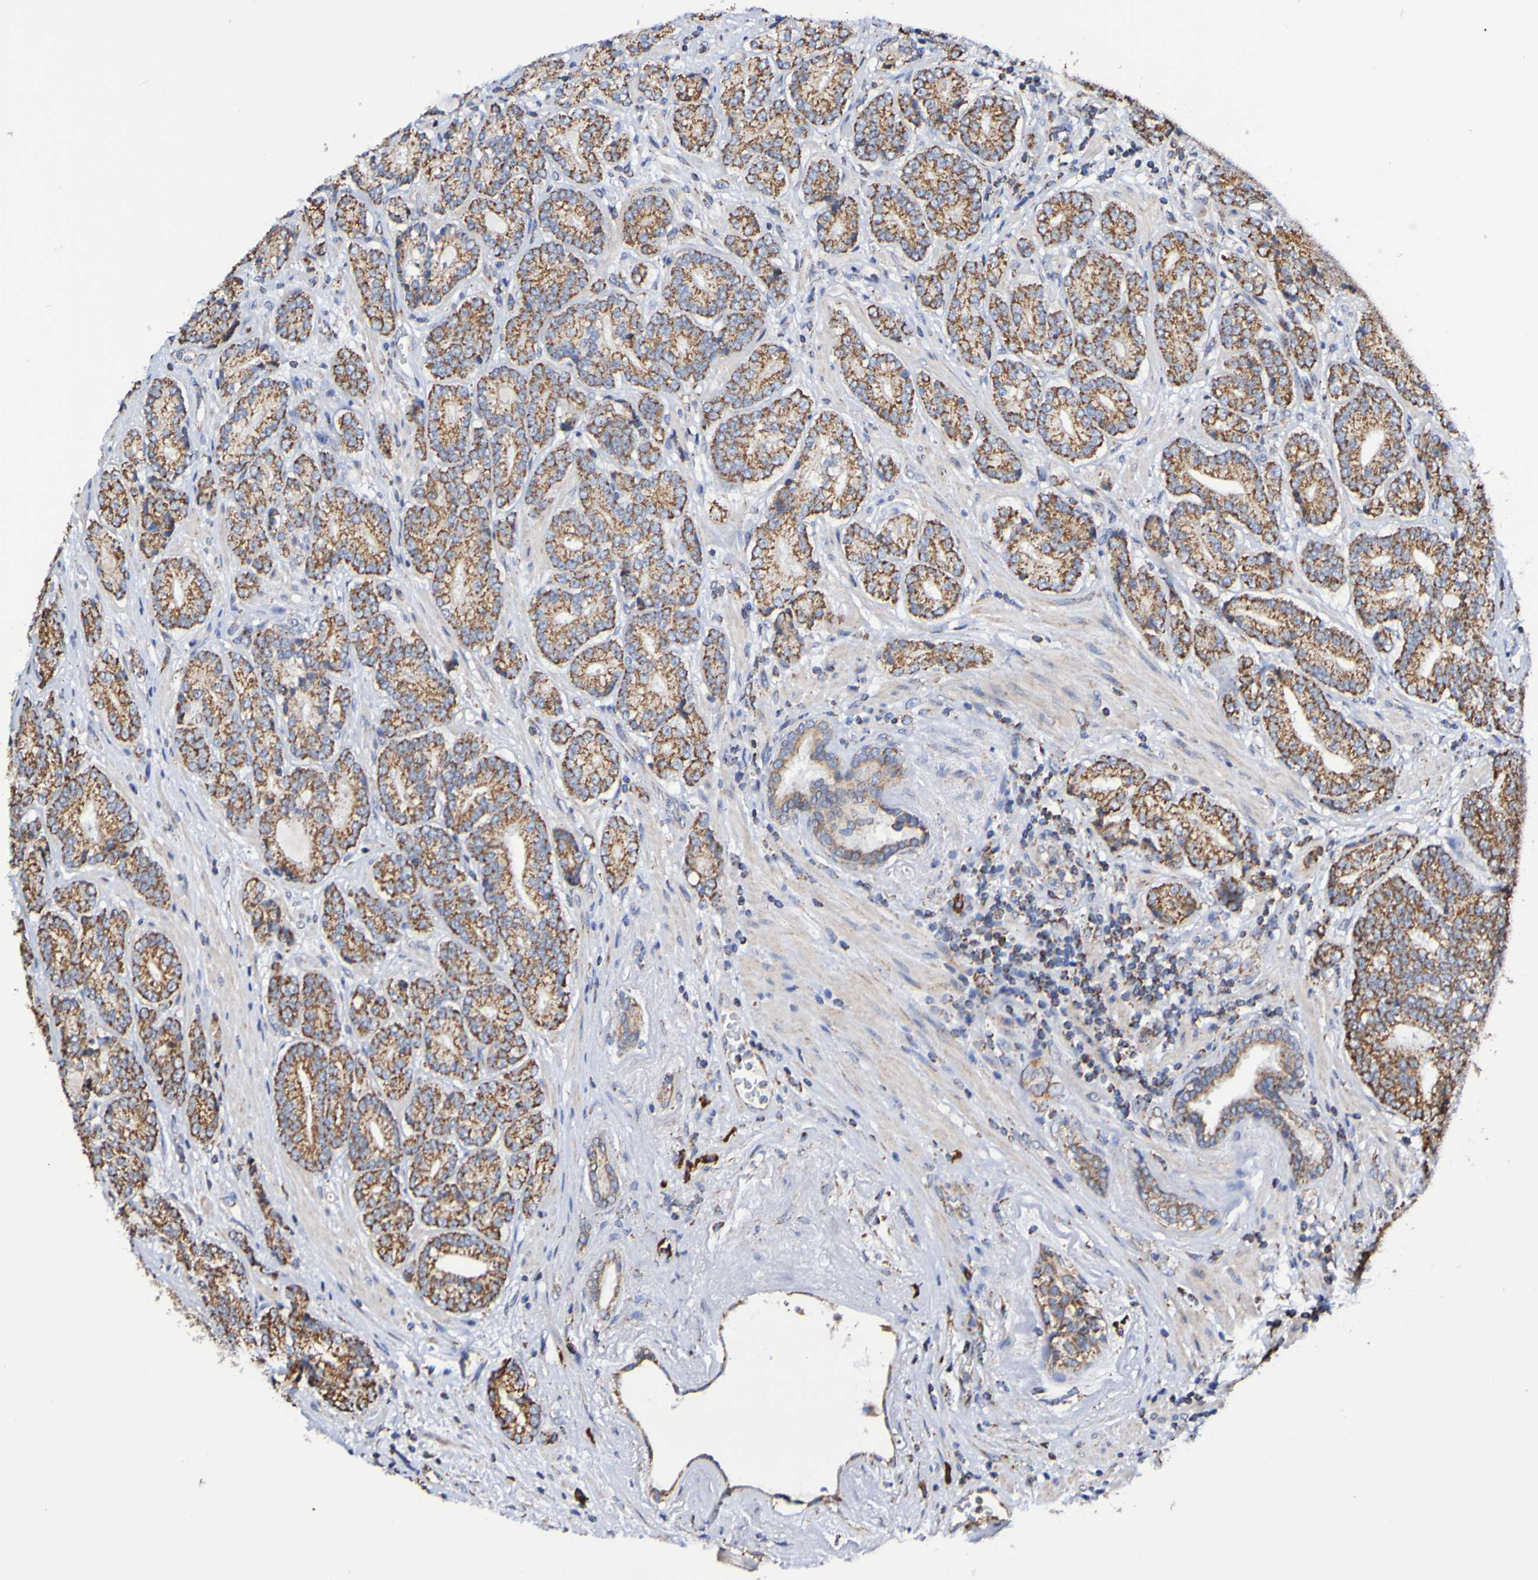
{"staining": {"intensity": "strong", "quantity": ">75%", "location": "cytoplasmic/membranous"}, "tissue": "prostate cancer", "cell_type": "Tumor cells", "image_type": "cancer", "snomed": [{"axis": "morphology", "description": "Adenocarcinoma, High grade"}, {"axis": "topography", "description": "Prostate"}], "caption": "Protein analysis of prostate adenocarcinoma (high-grade) tissue reveals strong cytoplasmic/membranous positivity in about >75% of tumor cells. Immunohistochemistry (ihc) stains the protein of interest in brown and the nuclei are stained blue.", "gene": "IL18R1", "patient": {"sex": "male", "age": 61}}